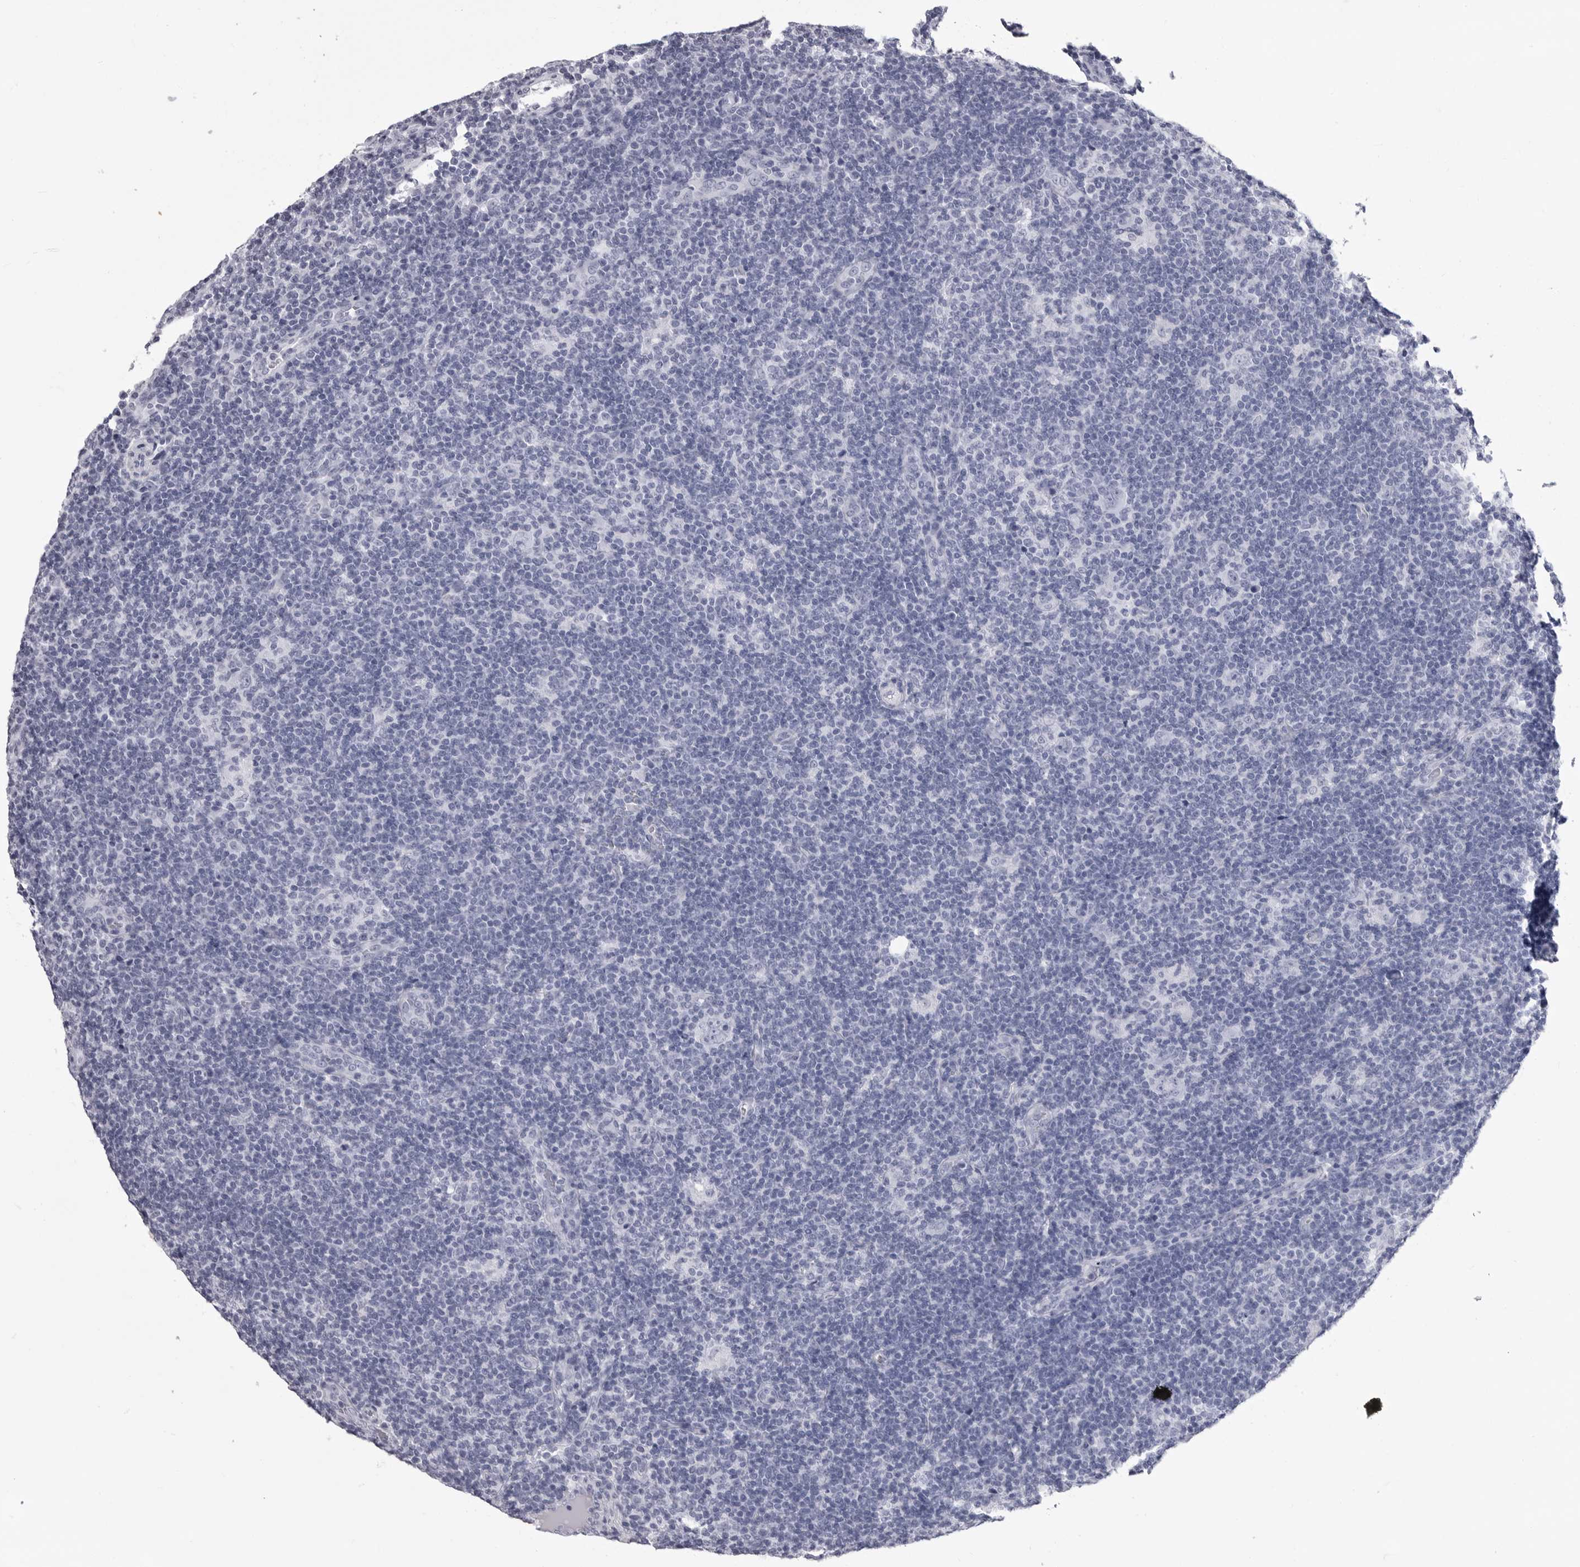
{"staining": {"intensity": "negative", "quantity": "none", "location": "none"}, "tissue": "lymphoma", "cell_type": "Tumor cells", "image_type": "cancer", "snomed": [{"axis": "morphology", "description": "Hodgkin's disease, NOS"}, {"axis": "topography", "description": "Lymph node"}], "caption": "IHC of human Hodgkin's disease demonstrates no expression in tumor cells.", "gene": "LGALS4", "patient": {"sex": "female", "age": 57}}